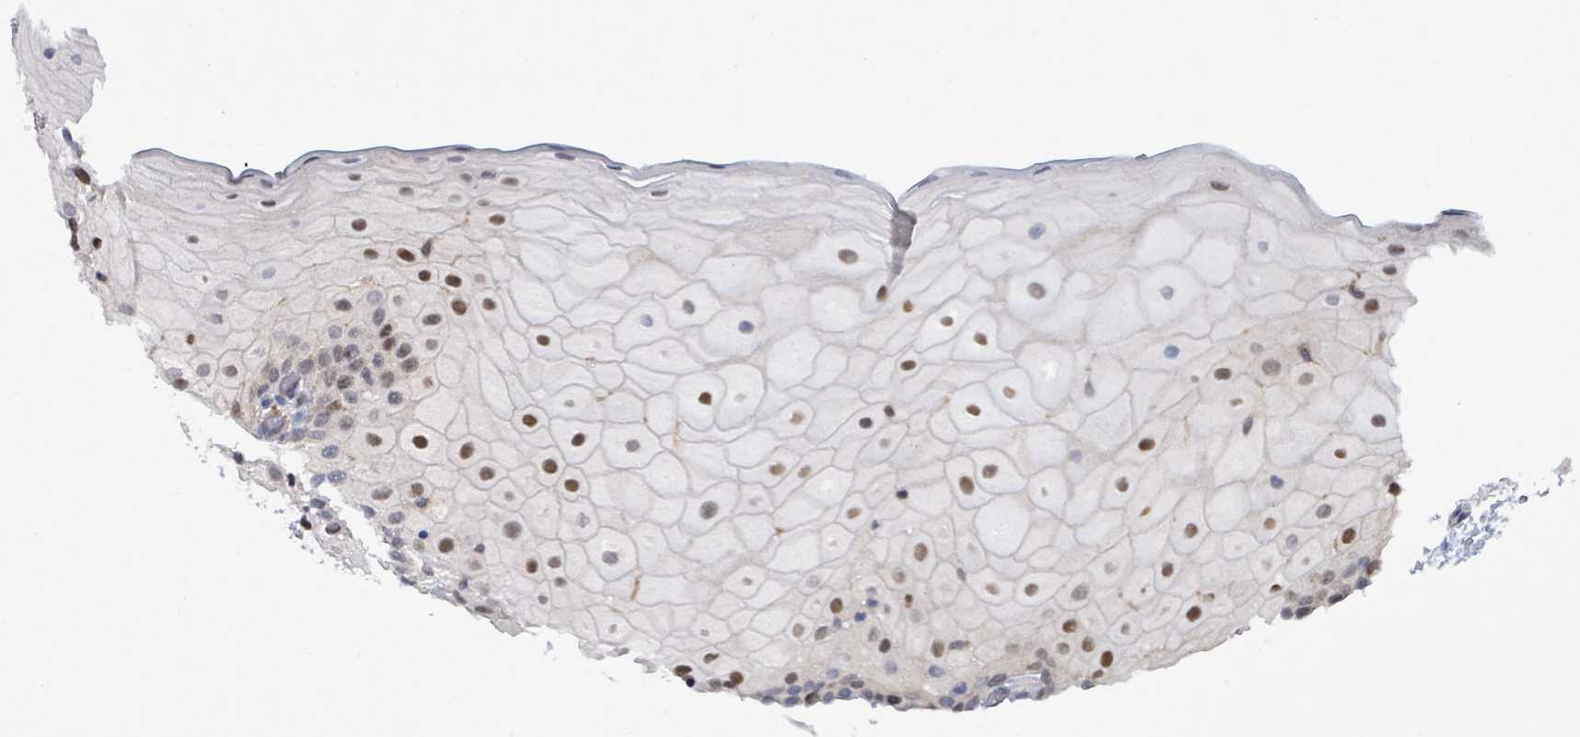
{"staining": {"intensity": "strong", "quantity": "25%-75%", "location": "nuclear"}, "tissue": "oral mucosa", "cell_type": "Squamous epithelial cells", "image_type": "normal", "snomed": [{"axis": "morphology", "description": "Normal tissue, NOS"}, {"axis": "topography", "description": "Oral tissue"}], "caption": "About 25%-75% of squamous epithelial cells in benign oral mucosa show strong nuclear protein expression as visualized by brown immunohistochemical staining.", "gene": "PAPSS1", "patient": {"sex": "female", "age": 70}}